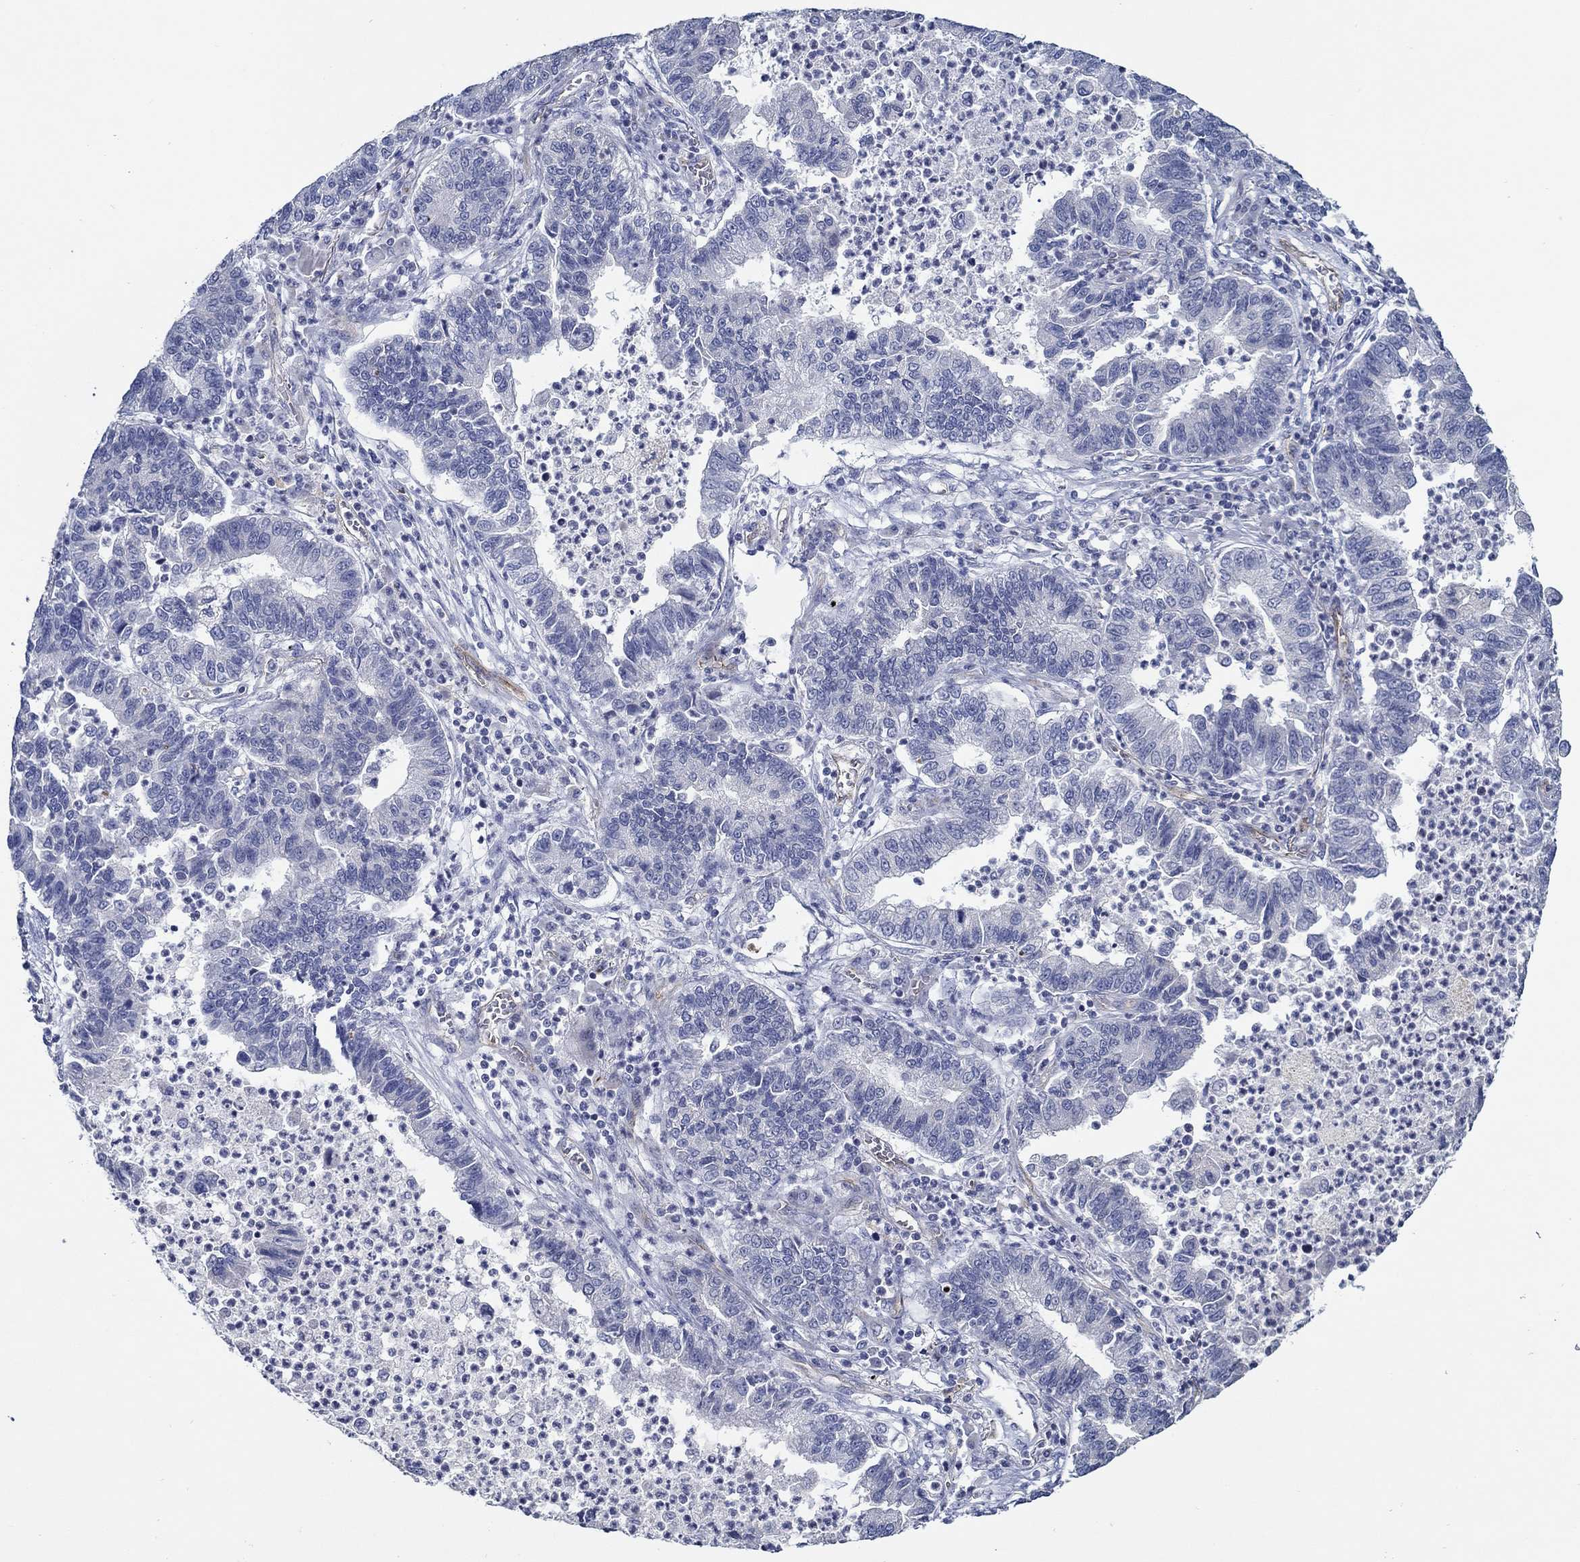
{"staining": {"intensity": "negative", "quantity": "none", "location": "none"}, "tissue": "lung cancer", "cell_type": "Tumor cells", "image_type": "cancer", "snomed": [{"axis": "morphology", "description": "Adenocarcinoma, NOS"}, {"axis": "topography", "description": "Lung"}], "caption": "High magnification brightfield microscopy of adenocarcinoma (lung) stained with DAB (3,3'-diaminobenzidine) (brown) and counterstained with hematoxylin (blue): tumor cells show no significant expression. (Immunohistochemistry, brightfield microscopy, high magnification).", "gene": "GJA5", "patient": {"sex": "female", "age": 57}}